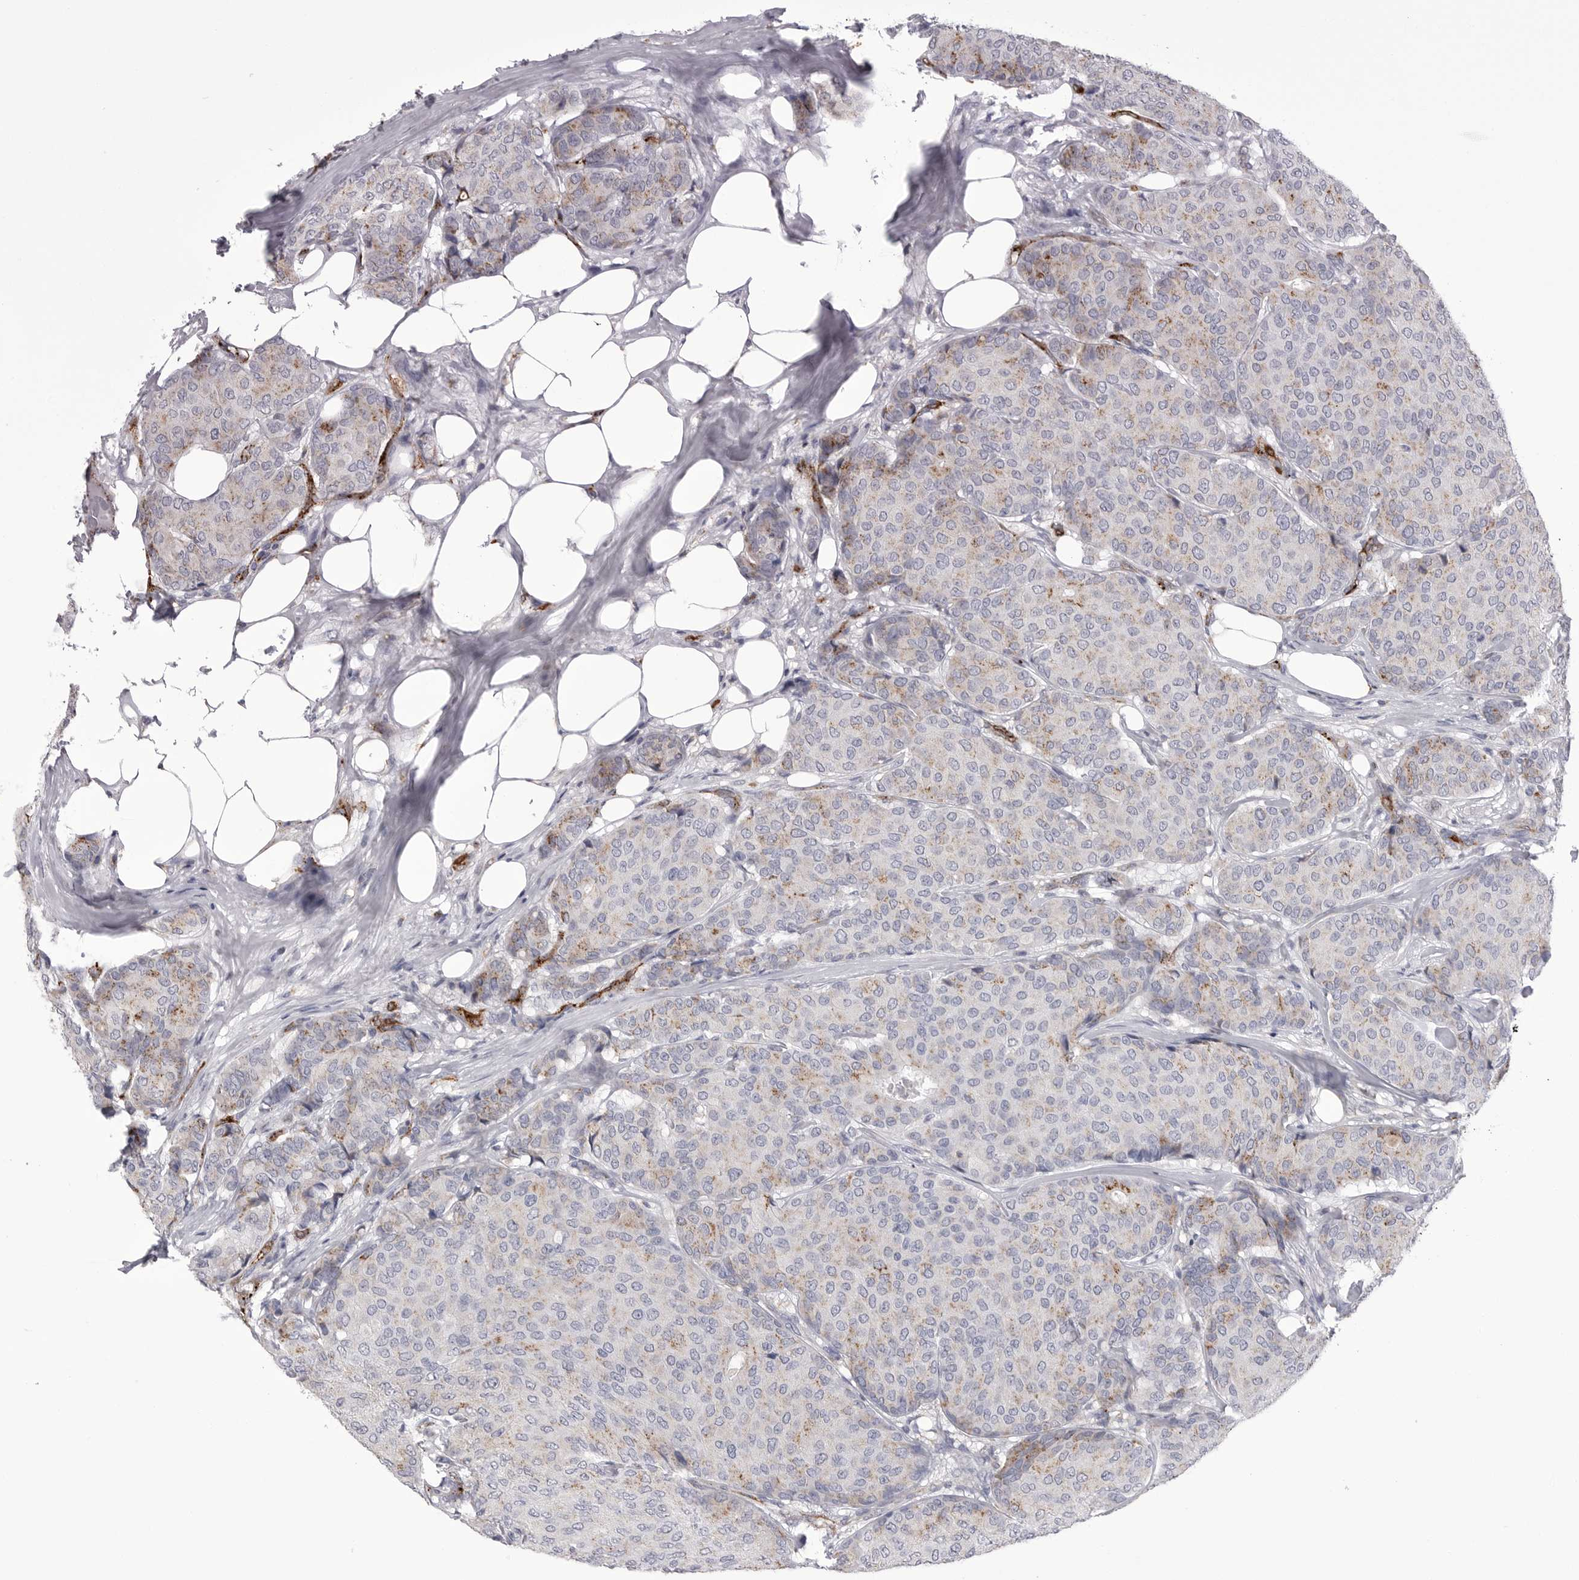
{"staining": {"intensity": "moderate", "quantity": "25%-75%", "location": "cytoplasmic/membranous"}, "tissue": "breast cancer", "cell_type": "Tumor cells", "image_type": "cancer", "snomed": [{"axis": "morphology", "description": "Duct carcinoma"}, {"axis": "topography", "description": "Breast"}], "caption": "The histopathology image shows staining of intraductal carcinoma (breast), revealing moderate cytoplasmic/membranous protein expression (brown color) within tumor cells.", "gene": "PSPN", "patient": {"sex": "female", "age": 75}}